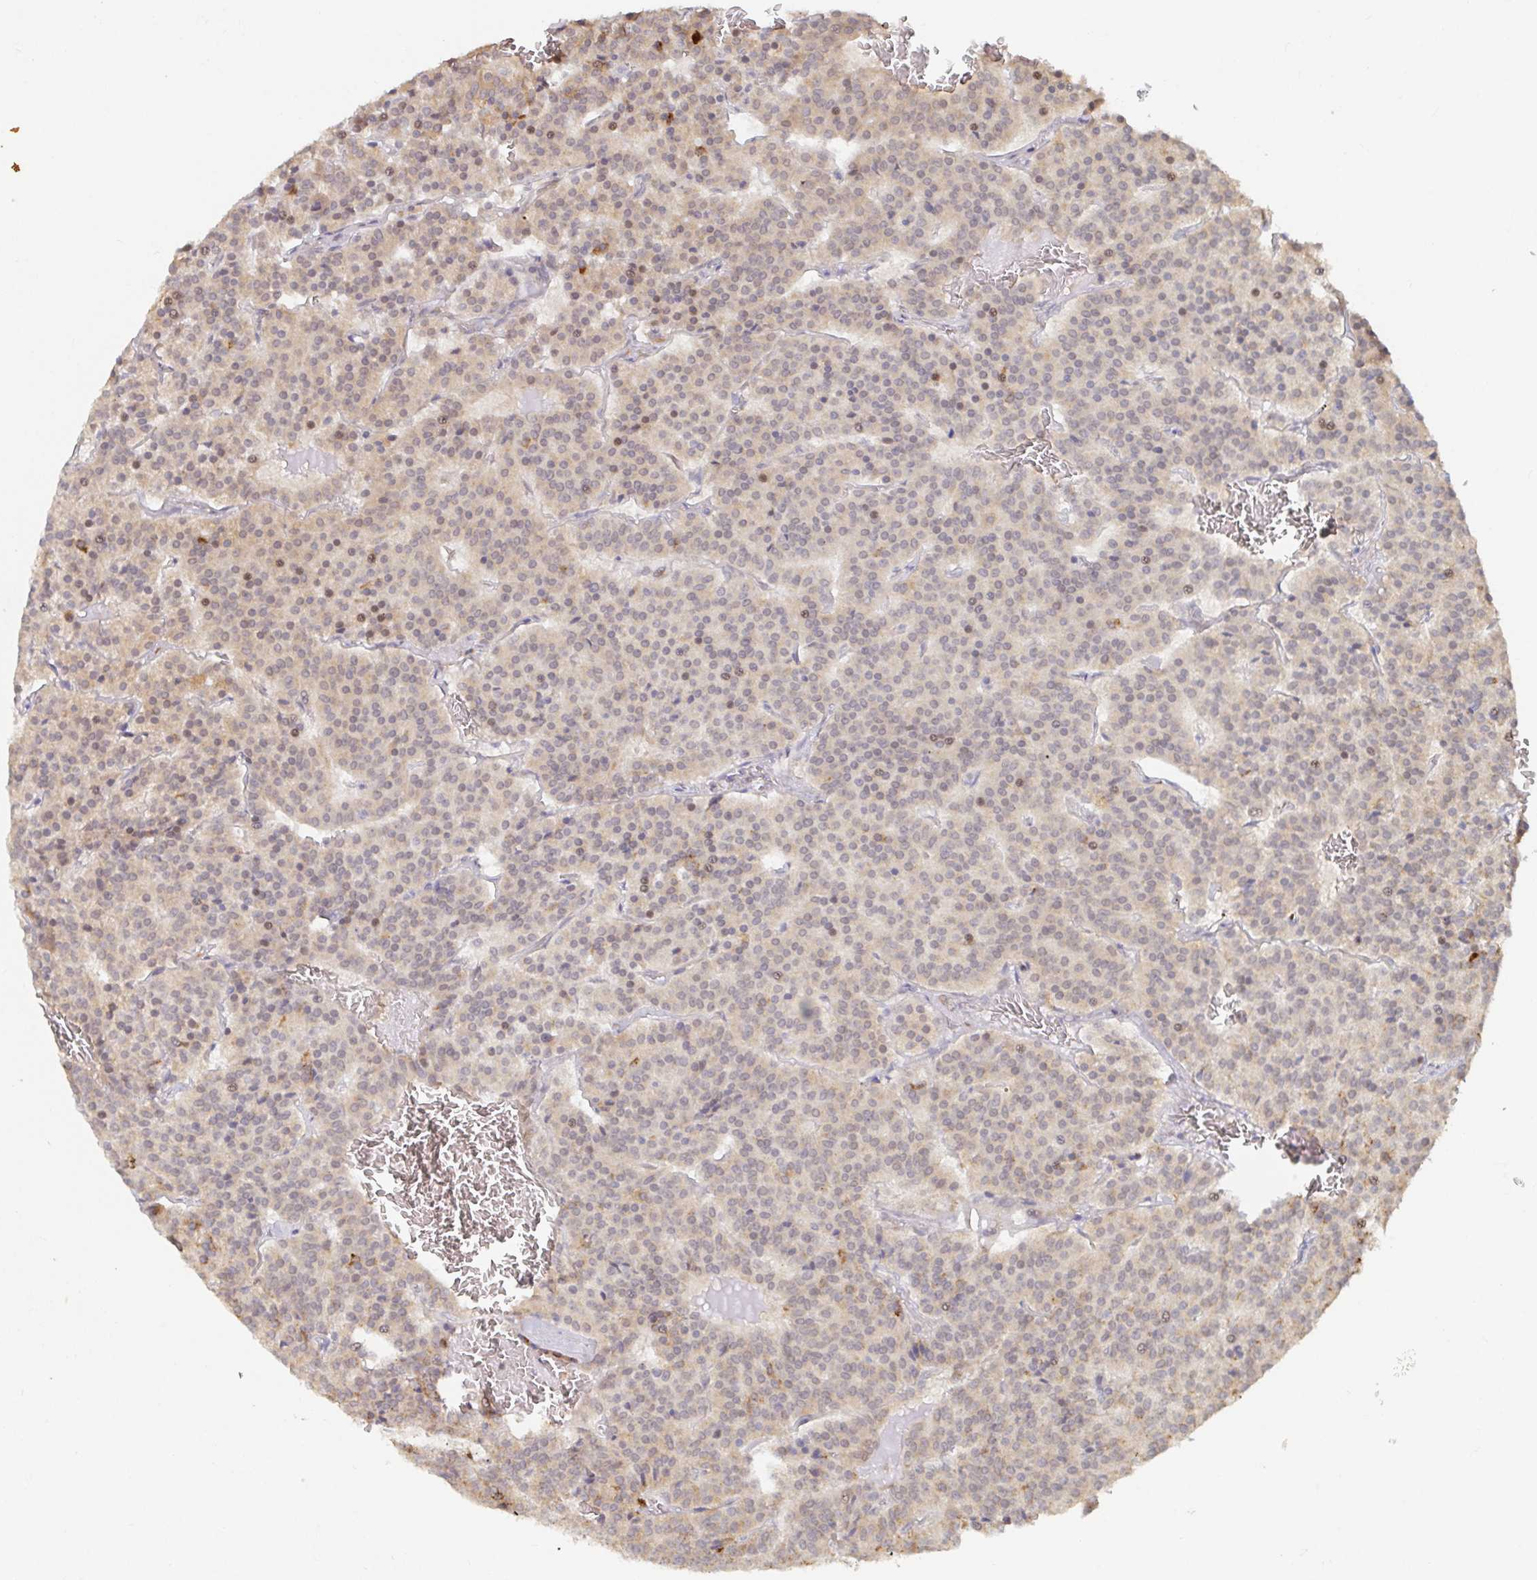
{"staining": {"intensity": "weak", "quantity": "<25%", "location": "nuclear"}, "tissue": "carcinoid", "cell_type": "Tumor cells", "image_type": "cancer", "snomed": [{"axis": "morphology", "description": "Carcinoid, malignant, NOS"}, {"axis": "topography", "description": "Lung"}], "caption": "Immunohistochemistry (IHC) of malignant carcinoid demonstrates no expression in tumor cells.", "gene": "ALG1", "patient": {"sex": "male", "age": 70}}